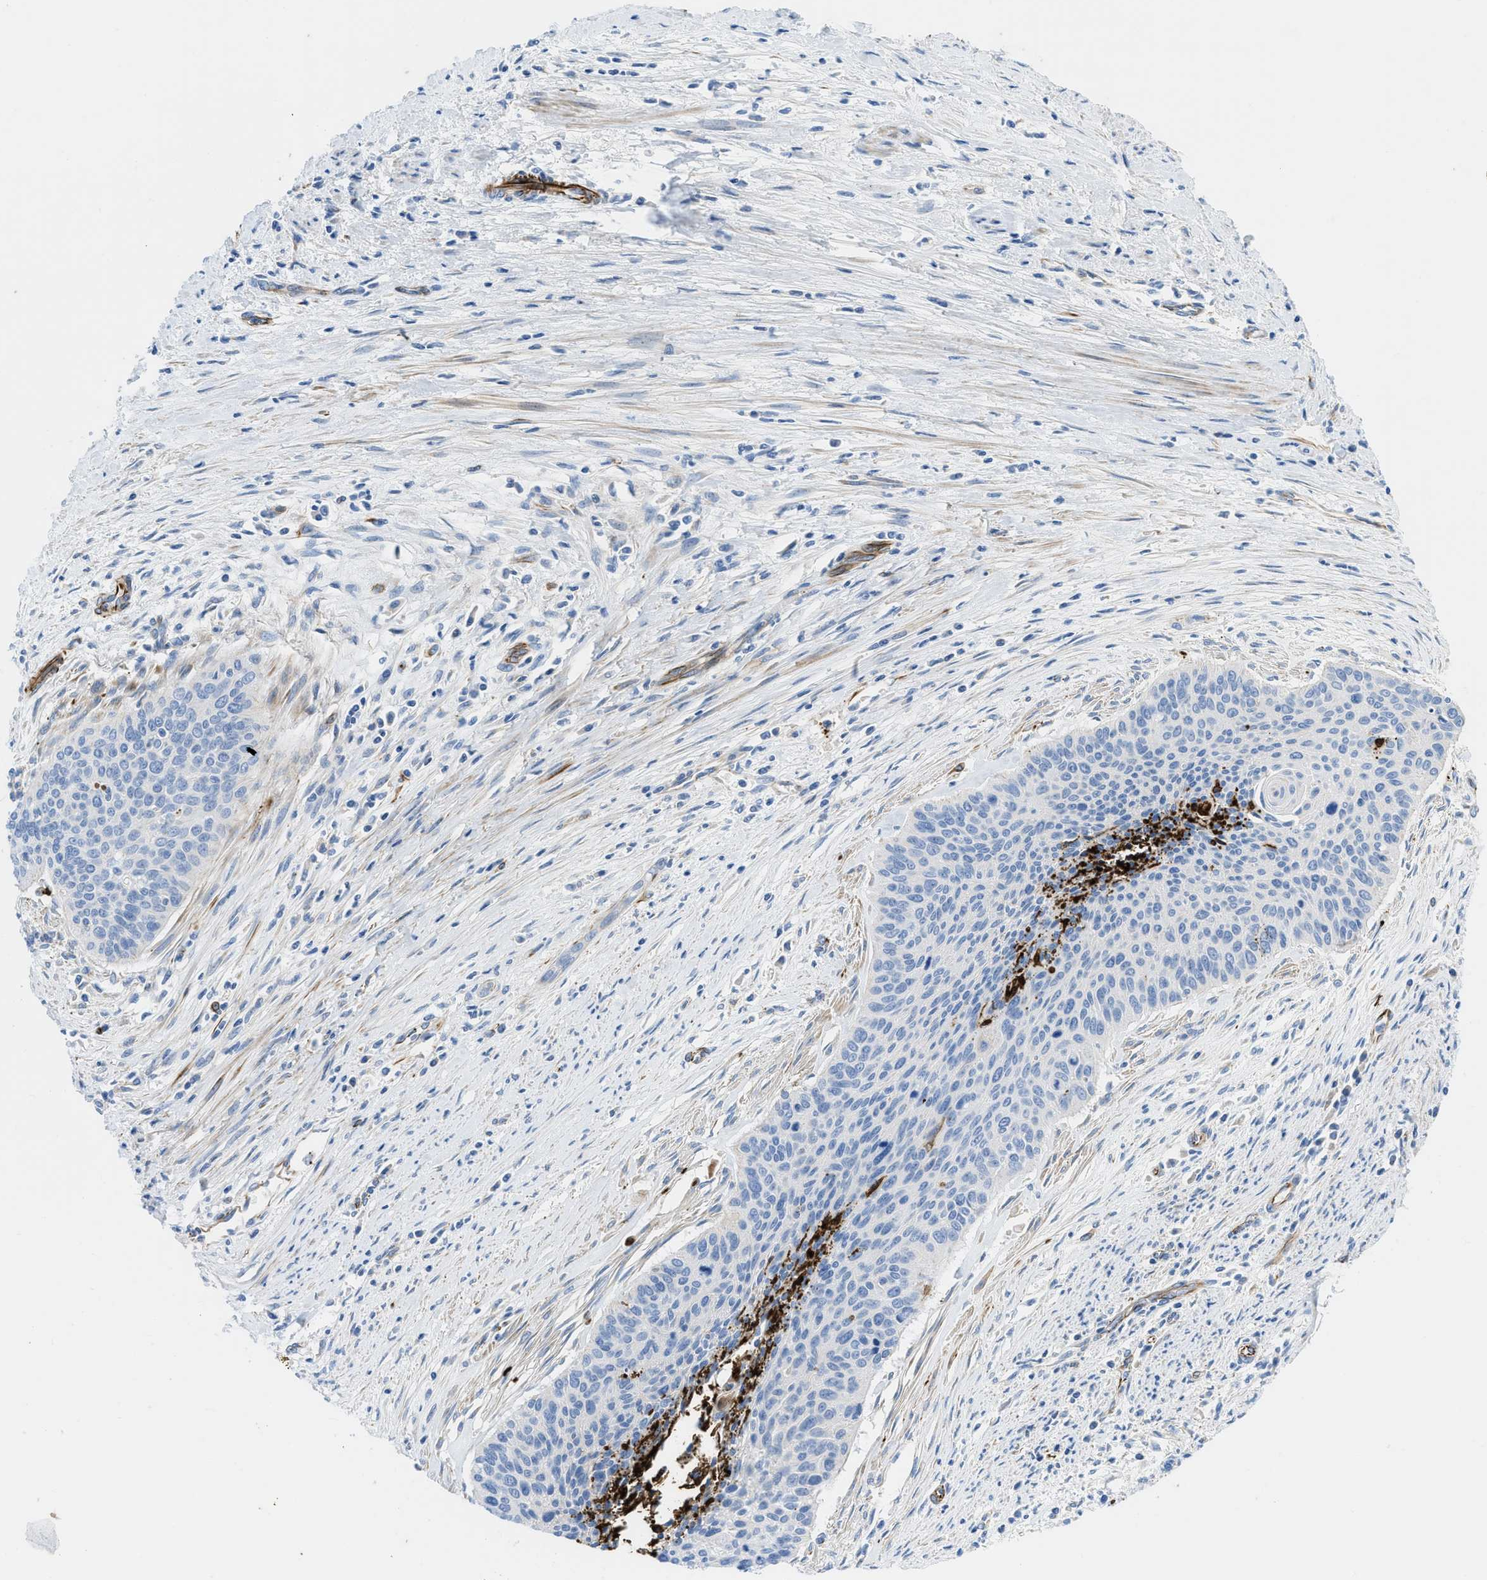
{"staining": {"intensity": "negative", "quantity": "none", "location": "none"}, "tissue": "cervical cancer", "cell_type": "Tumor cells", "image_type": "cancer", "snomed": [{"axis": "morphology", "description": "Squamous cell carcinoma, NOS"}, {"axis": "topography", "description": "Cervix"}], "caption": "This is an immunohistochemistry photomicrograph of human squamous cell carcinoma (cervical). There is no expression in tumor cells.", "gene": "XCR1", "patient": {"sex": "female", "age": 55}}